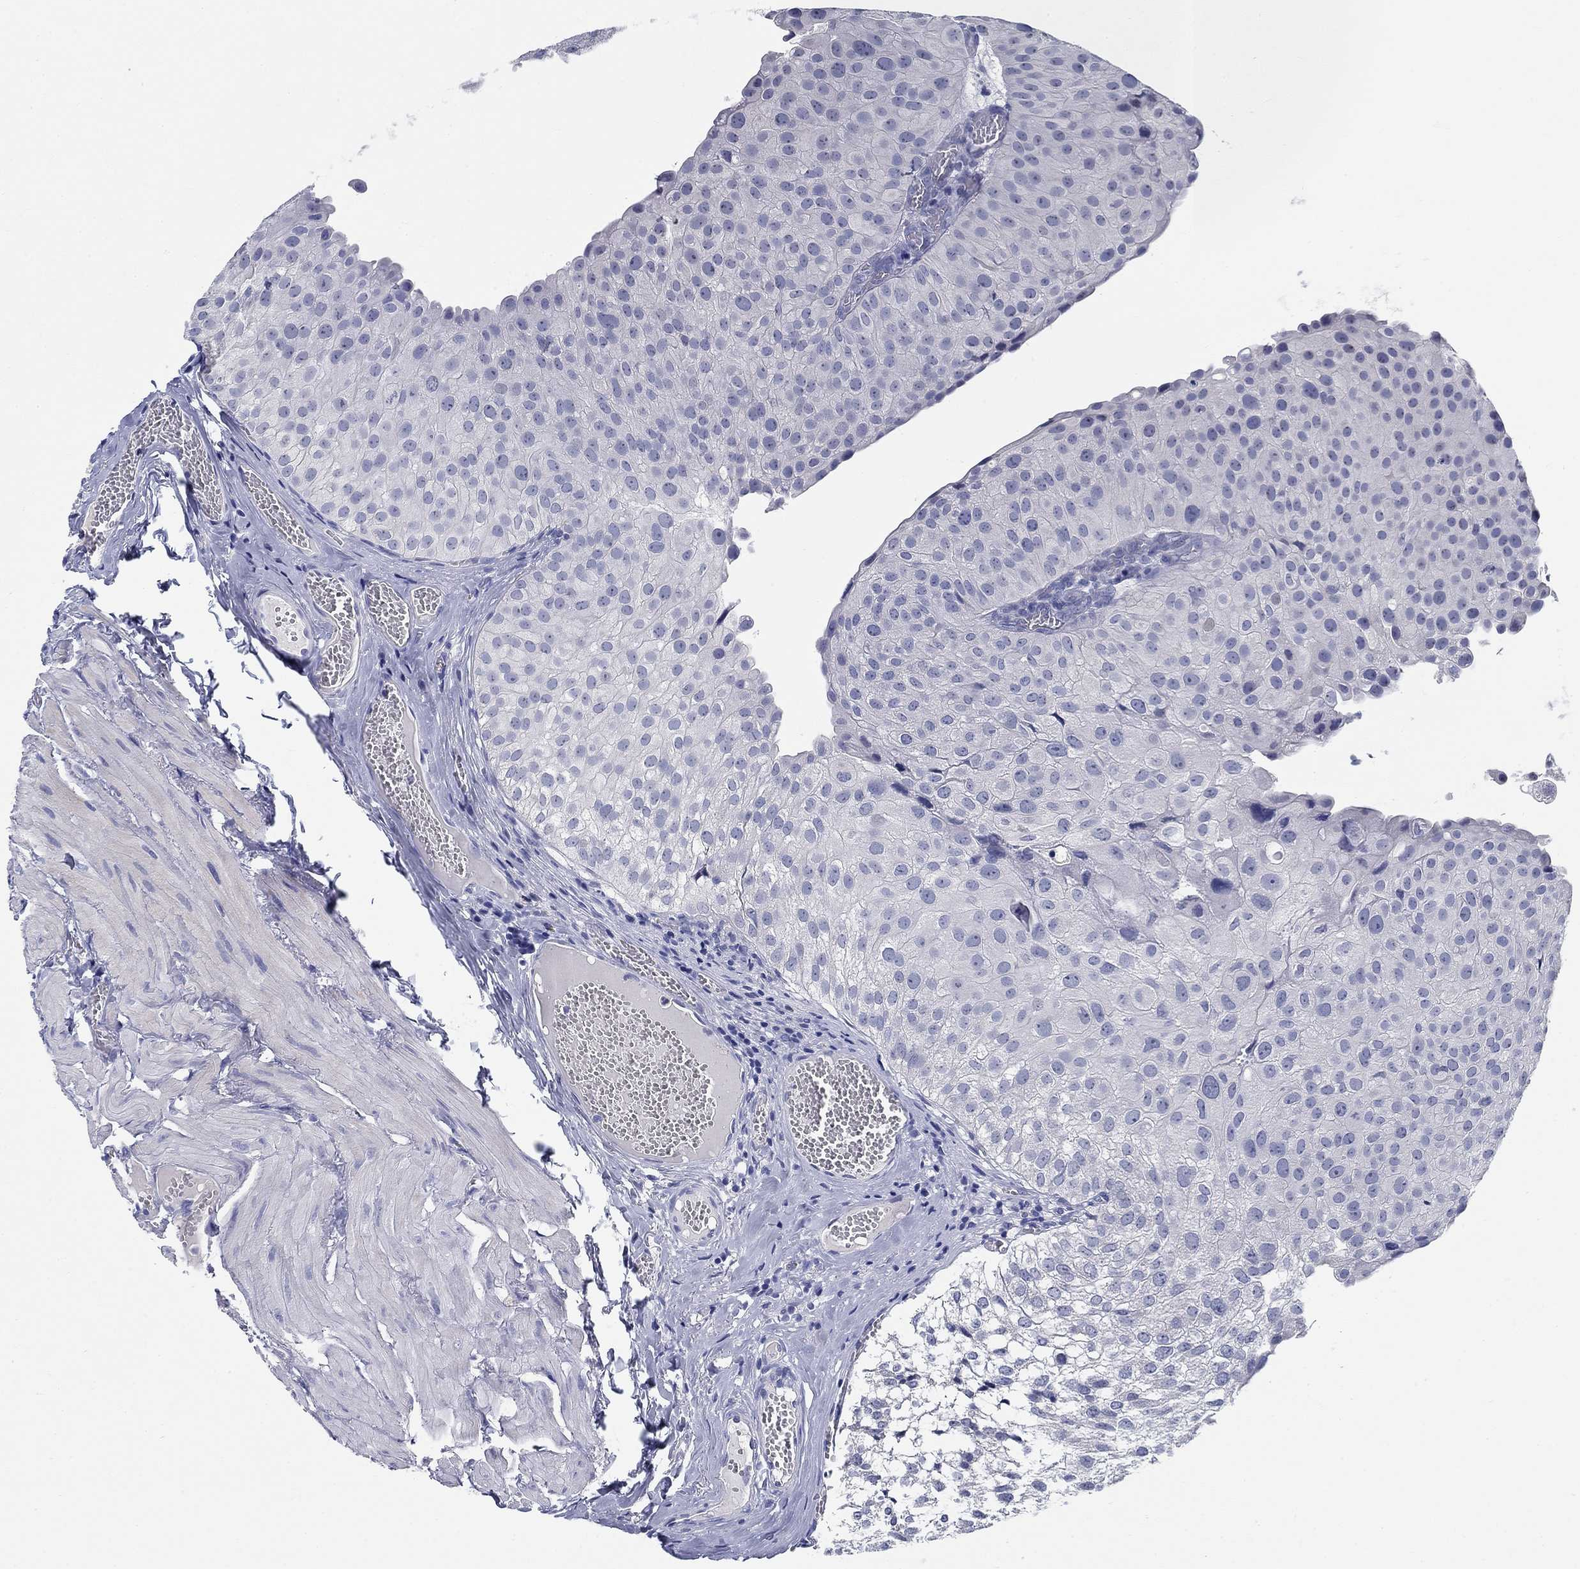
{"staining": {"intensity": "negative", "quantity": "none", "location": "none"}, "tissue": "urothelial cancer", "cell_type": "Tumor cells", "image_type": "cancer", "snomed": [{"axis": "morphology", "description": "Urothelial carcinoma, Low grade"}, {"axis": "topography", "description": "Urinary bladder"}], "caption": "The image demonstrates no significant expression in tumor cells of urothelial carcinoma (low-grade).", "gene": "SMIM18", "patient": {"sex": "female", "age": 78}}